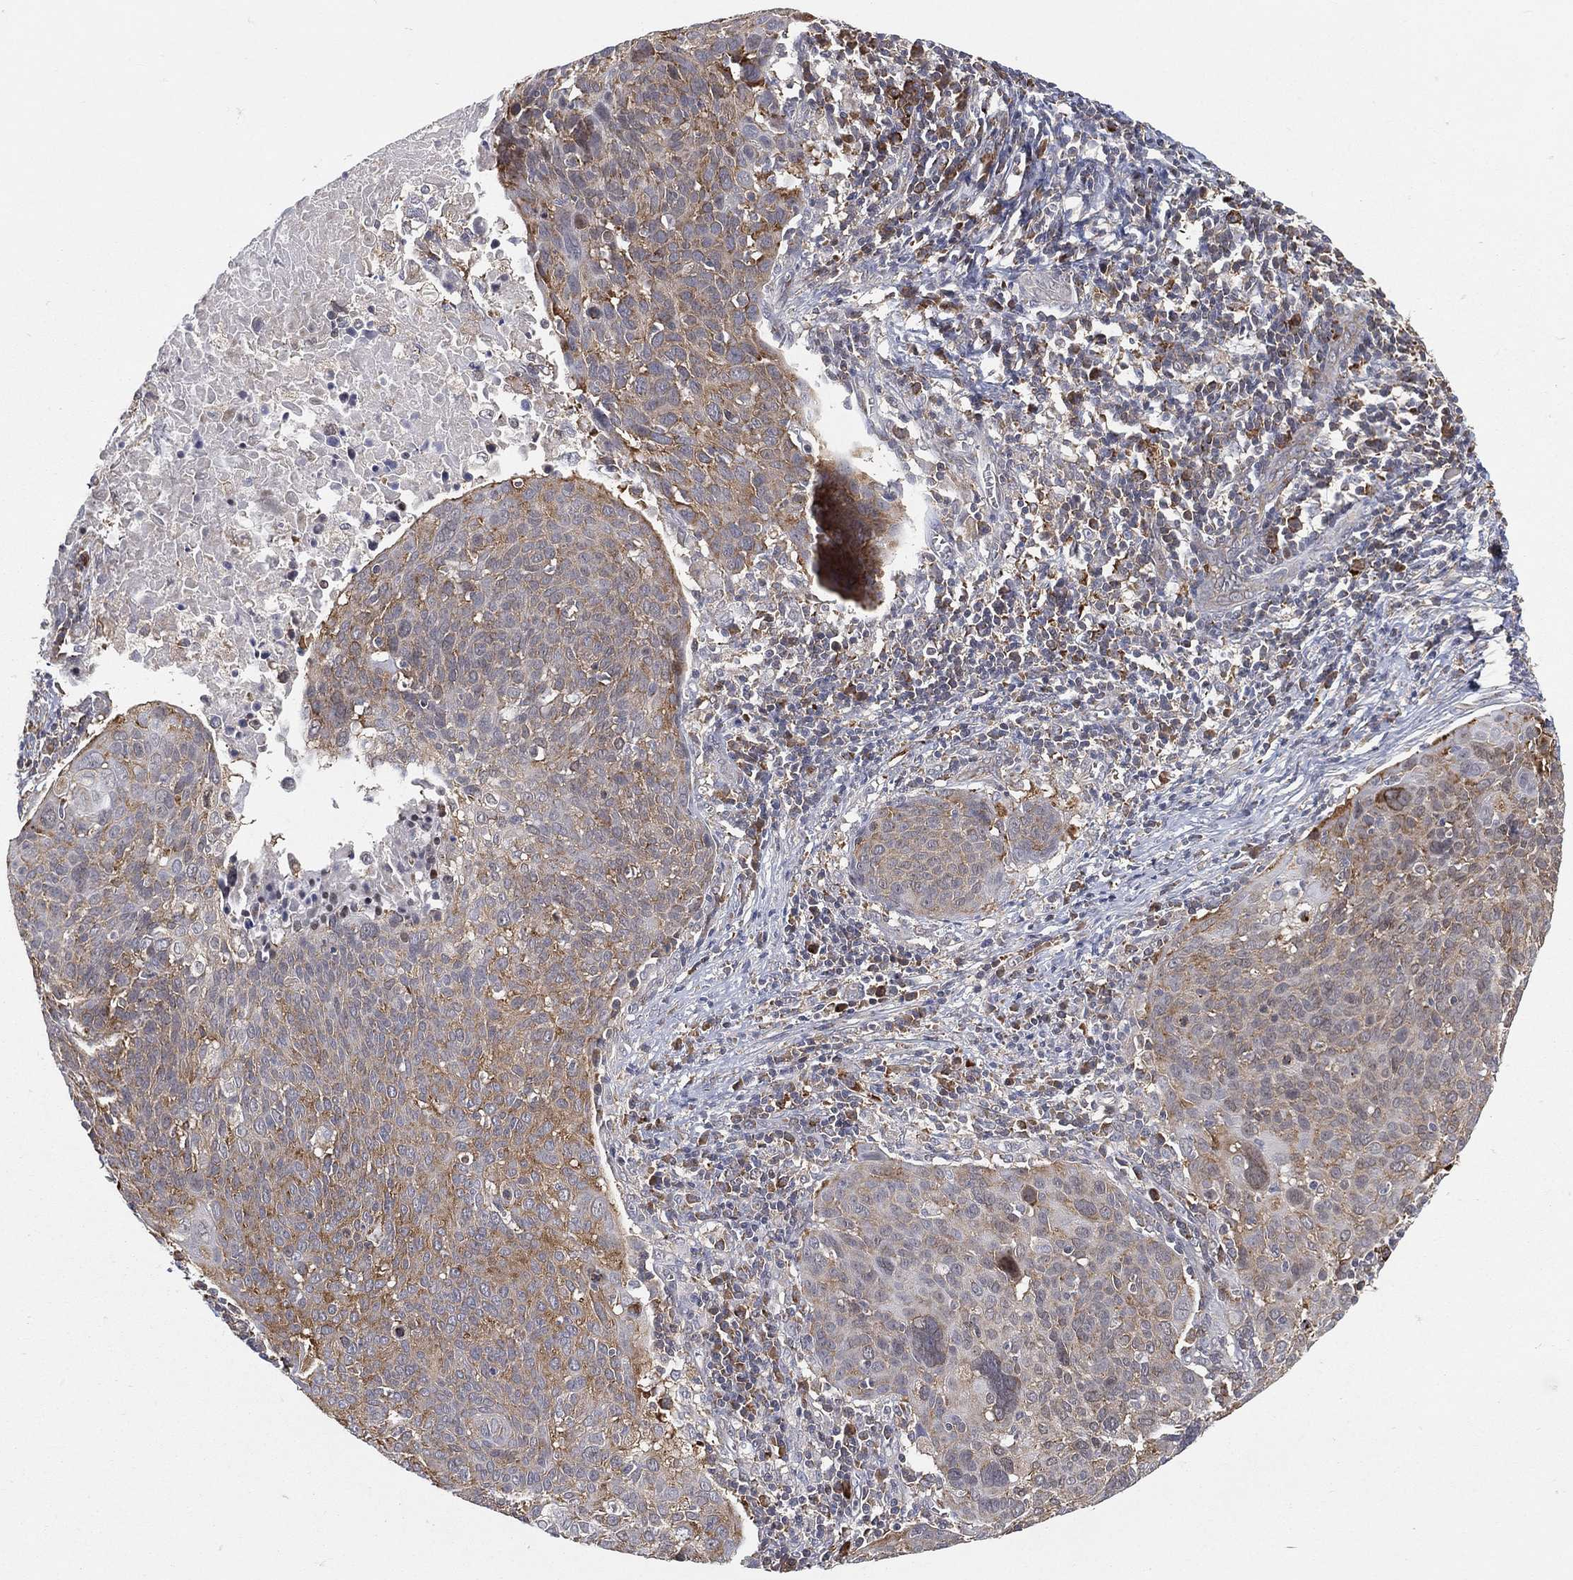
{"staining": {"intensity": "moderate", "quantity": "<25%", "location": "cytoplasmic/membranous"}, "tissue": "cervical cancer", "cell_type": "Tumor cells", "image_type": "cancer", "snomed": [{"axis": "morphology", "description": "Squamous cell carcinoma, NOS"}, {"axis": "topography", "description": "Cervix"}], "caption": "Immunohistochemistry of human squamous cell carcinoma (cervical) shows low levels of moderate cytoplasmic/membranous staining in approximately <25% of tumor cells. (DAB IHC, brown staining for protein, blue staining for nuclei).", "gene": "TMTC4", "patient": {"sex": "female", "age": 39}}